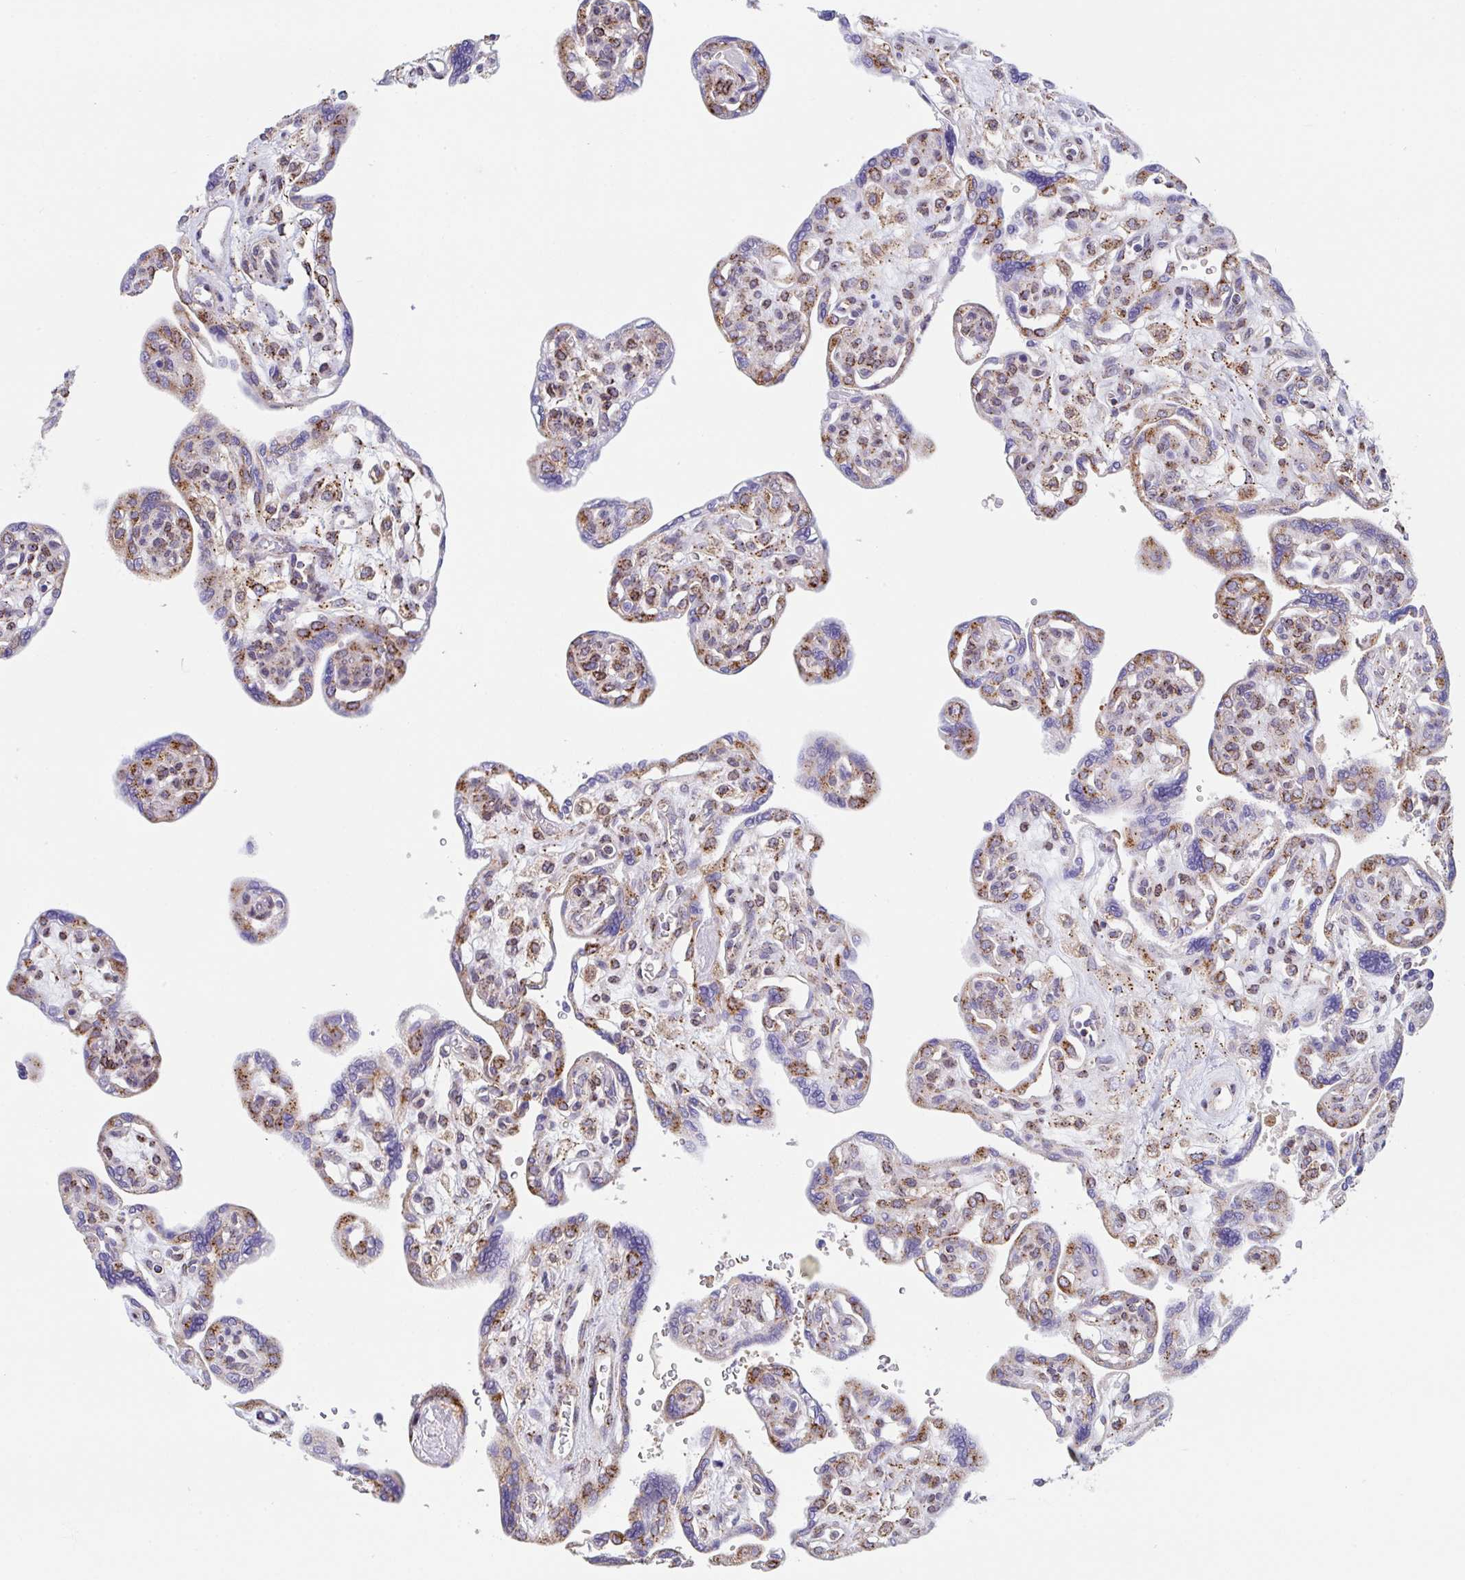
{"staining": {"intensity": "strong", "quantity": ">75%", "location": "cytoplasmic/membranous"}, "tissue": "placenta", "cell_type": "Decidual cells", "image_type": "normal", "snomed": [{"axis": "morphology", "description": "Normal tissue, NOS"}, {"axis": "topography", "description": "Placenta"}], "caption": "A histopathology image of placenta stained for a protein displays strong cytoplasmic/membranous brown staining in decidual cells. (DAB (3,3'-diaminobenzidine) IHC with brightfield microscopy, high magnification).", "gene": "PROSER3", "patient": {"sex": "female", "age": 39}}